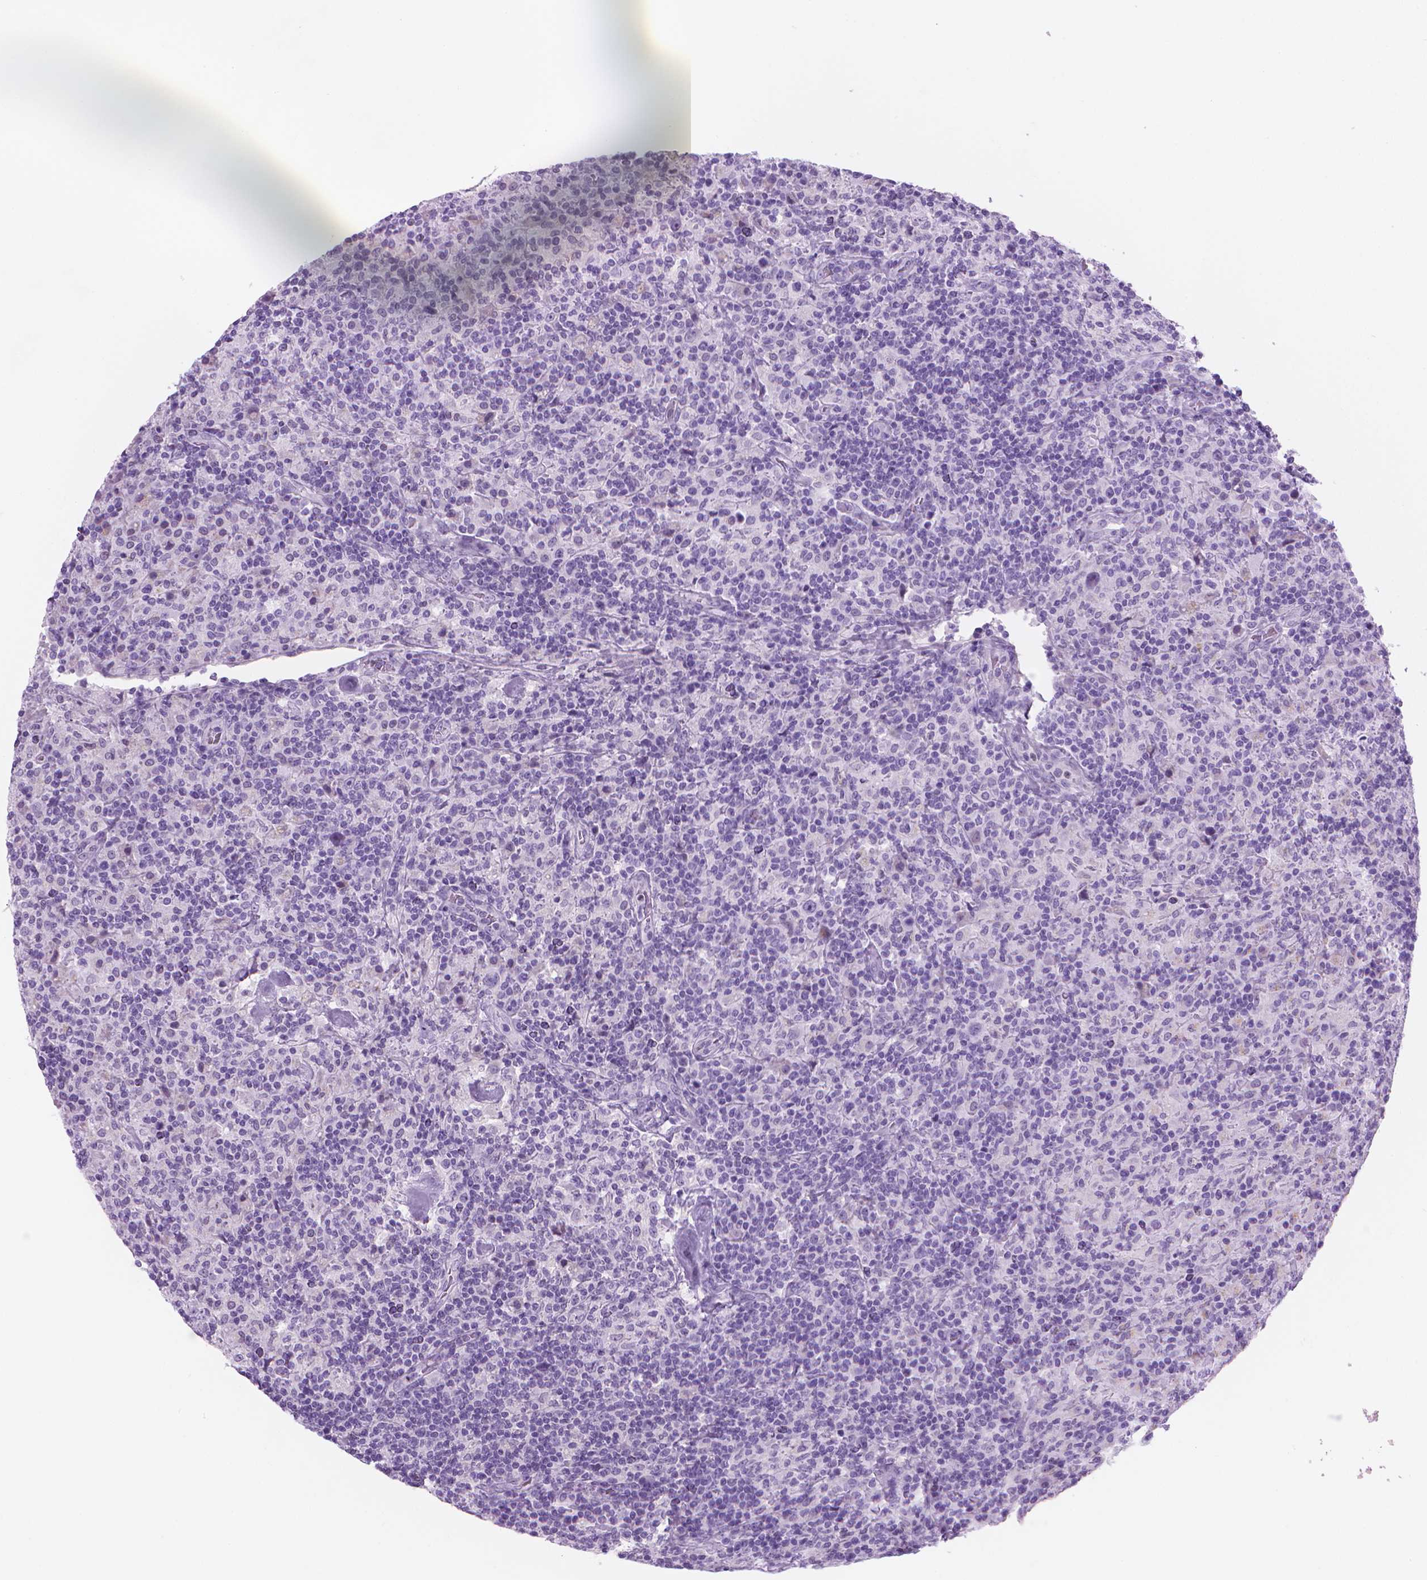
{"staining": {"intensity": "negative", "quantity": "none", "location": "none"}, "tissue": "lymphoma", "cell_type": "Tumor cells", "image_type": "cancer", "snomed": [{"axis": "morphology", "description": "Hodgkin's disease, NOS"}, {"axis": "topography", "description": "Lymph node"}], "caption": "Tumor cells show no significant expression in Hodgkin's disease.", "gene": "TTC29", "patient": {"sex": "male", "age": 70}}